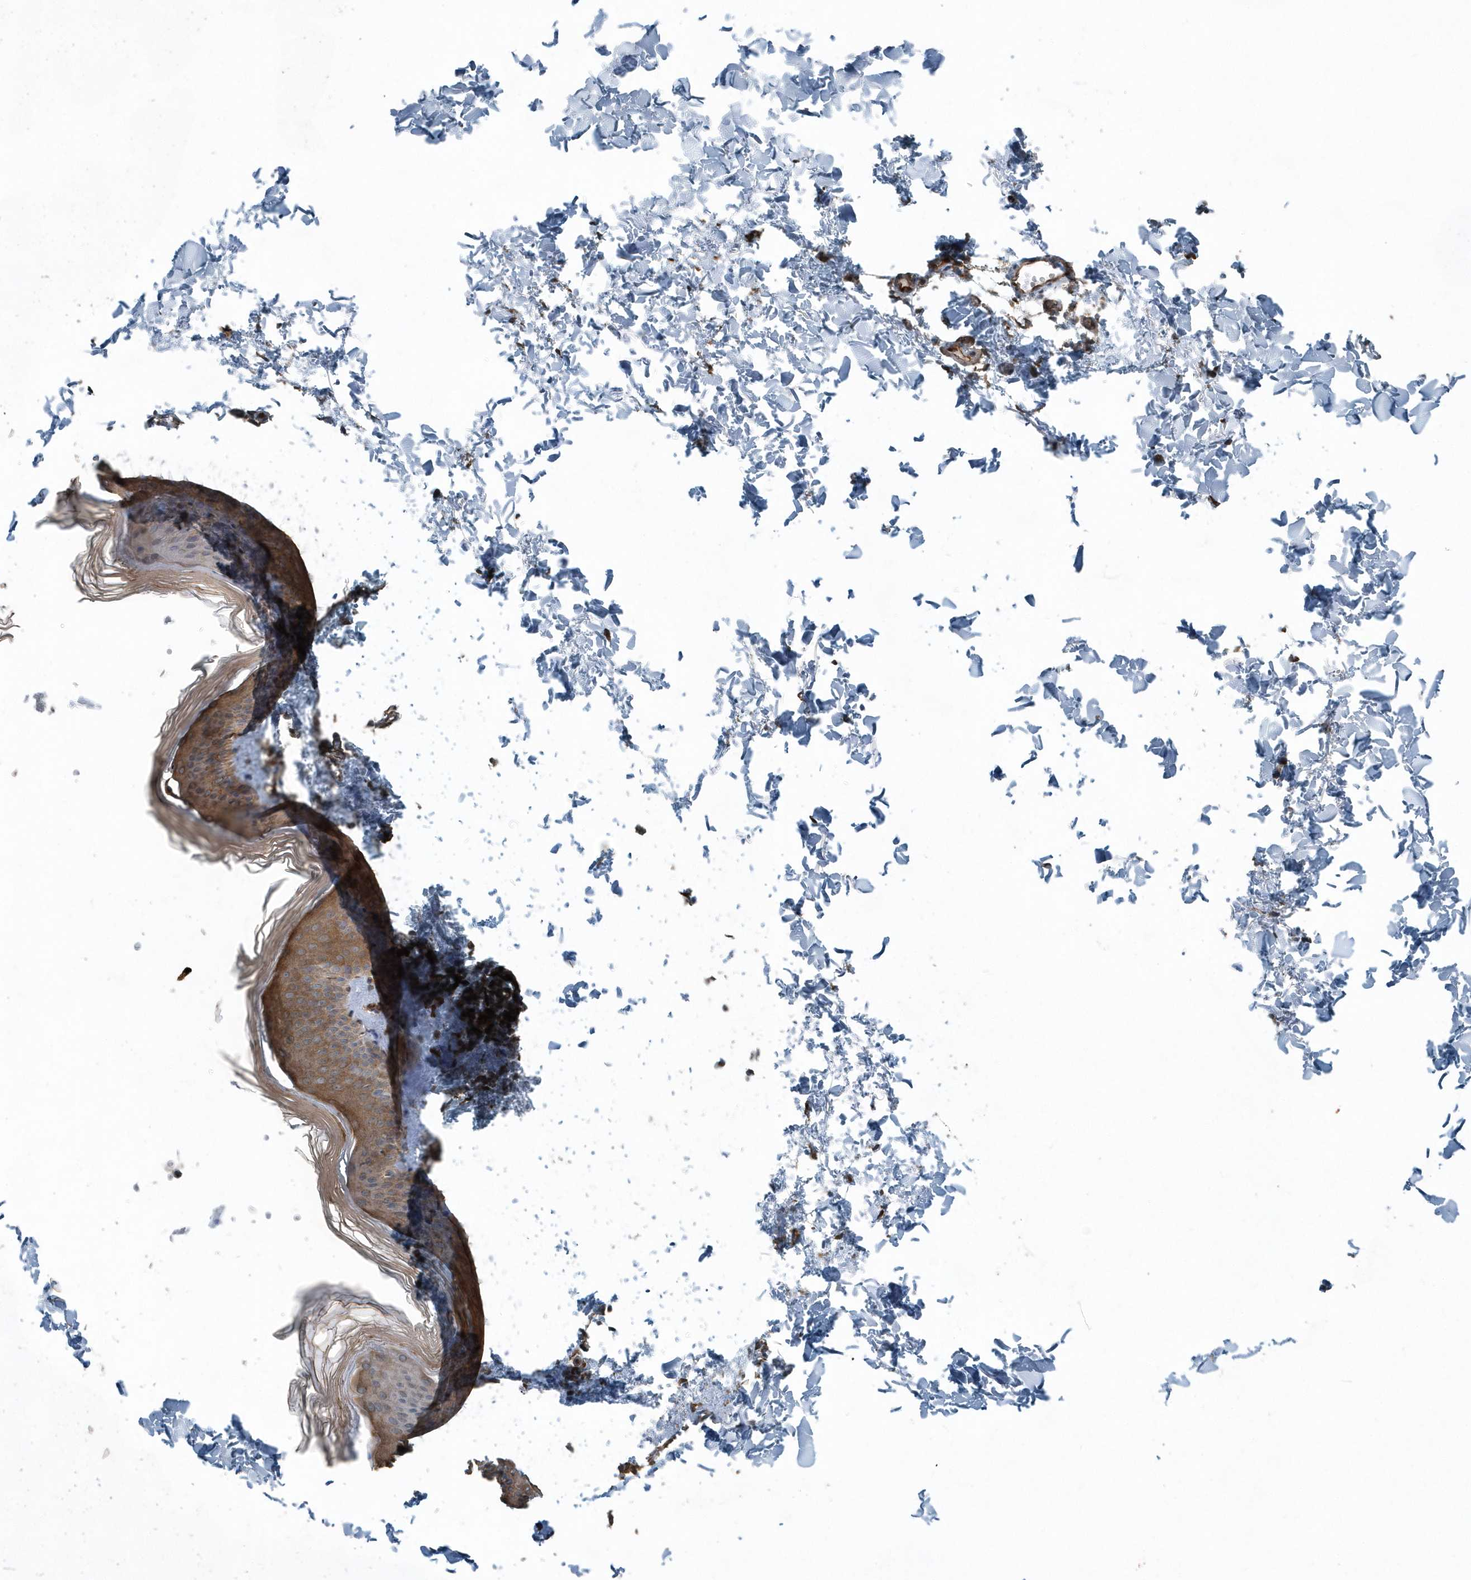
{"staining": {"intensity": "negative", "quantity": "none", "location": "none"}, "tissue": "skin", "cell_type": "Fibroblasts", "image_type": "normal", "snomed": [{"axis": "morphology", "description": "Normal tissue, NOS"}, {"axis": "topography", "description": "Skin"}], "caption": "IHC of normal human skin displays no staining in fibroblasts. (DAB immunohistochemistry, high magnification).", "gene": "GCC2", "patient": {"sex": "female", "age": 27}}